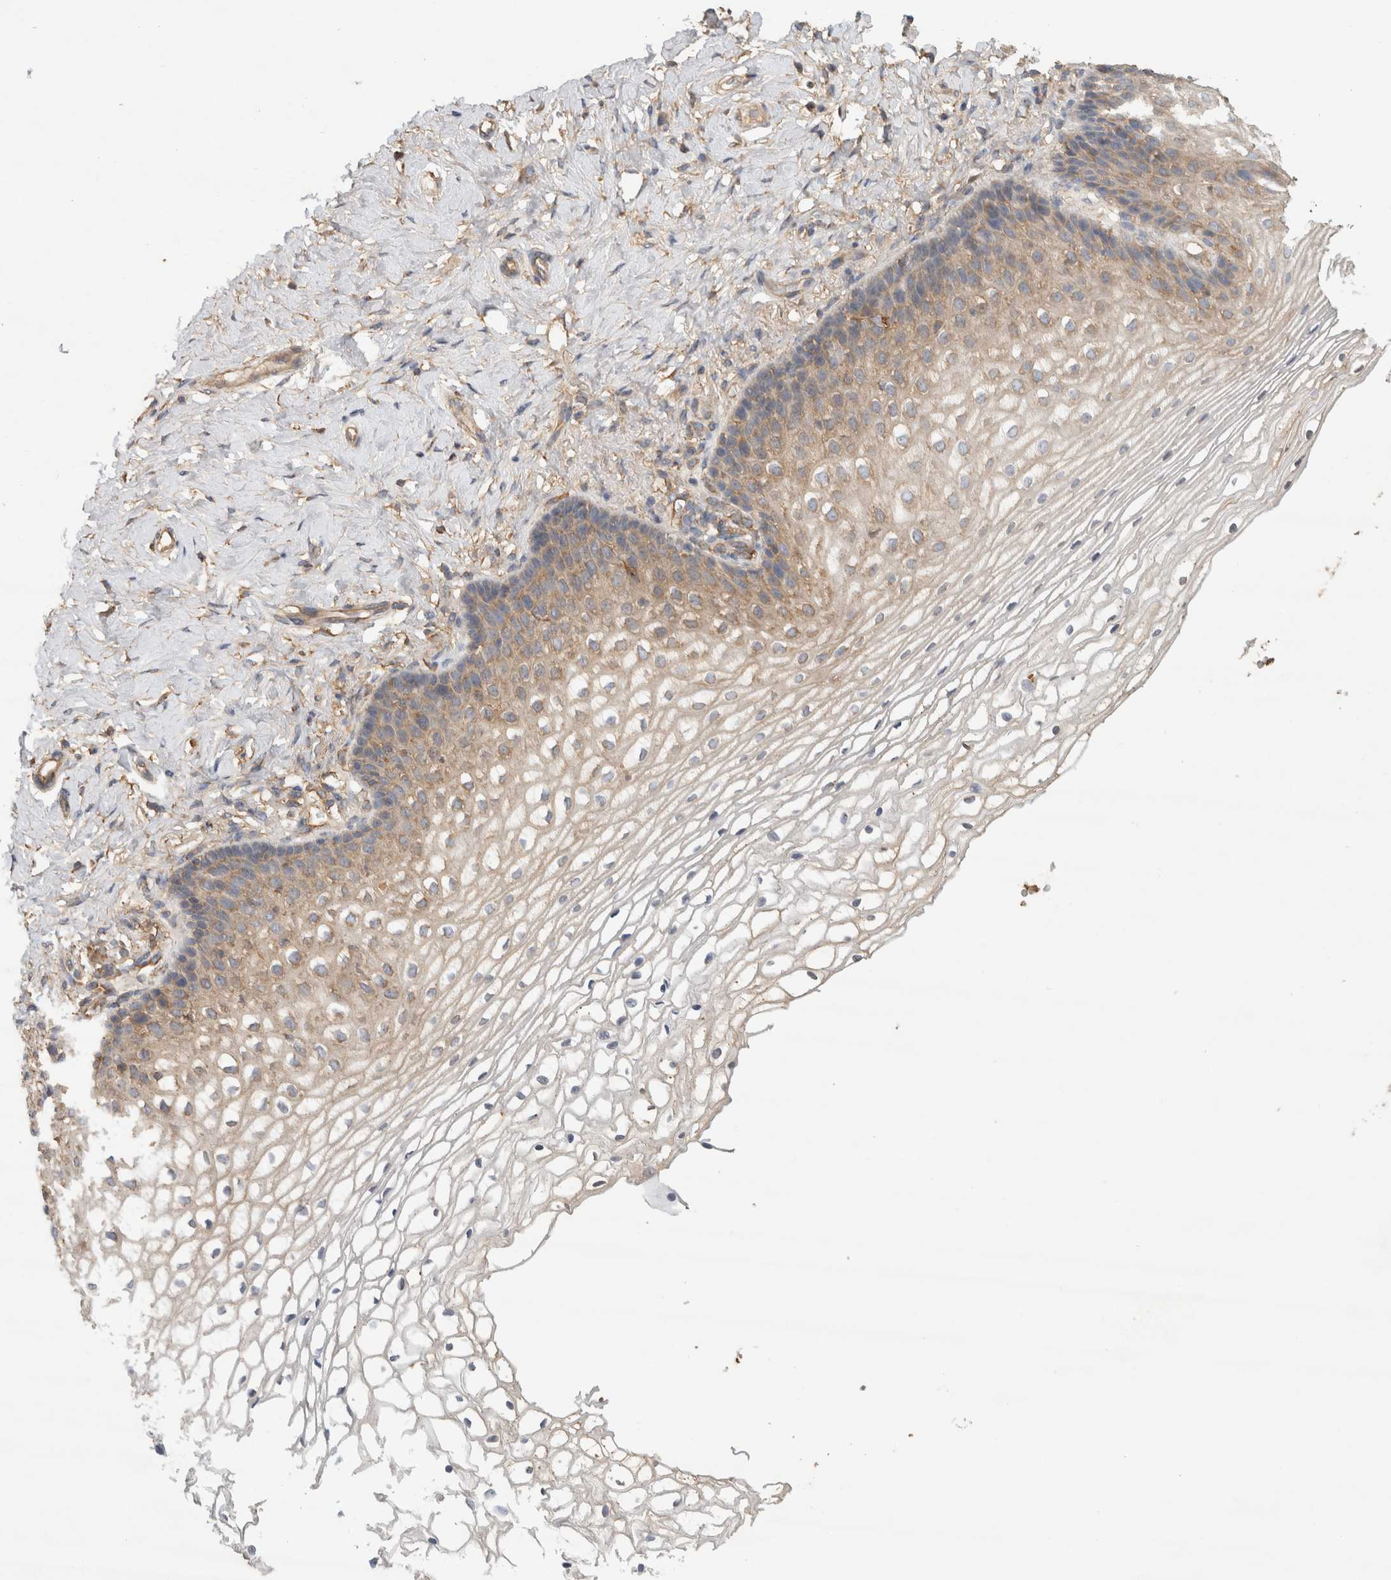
{"staining": {"intensity": "weak", "quantity": ">75%", "location": "cytoplasmic/membranous"}, "tissue": "vagina", "cell_type": "Squamous epithelial cells", "image_type": "normal", "snomed": [{"axis": "morphology", "description": "Normal tissue, NOS"}, {"axis": "topography", "description": "Vagina"}], "caption": "The micrograph exhibits staining of normal vagina, revealing weak cytoplasmic/membranous protein expression (brown color) within squamous epithelial cells. (Stains: DAB (3,3'-diaminobenzidine) in brown, nuclei in blue, Microscopy: brightfield microscopy at high magnification).", "gene": "EIF4G3", "patient": {"sex": "female", "age": 60}}